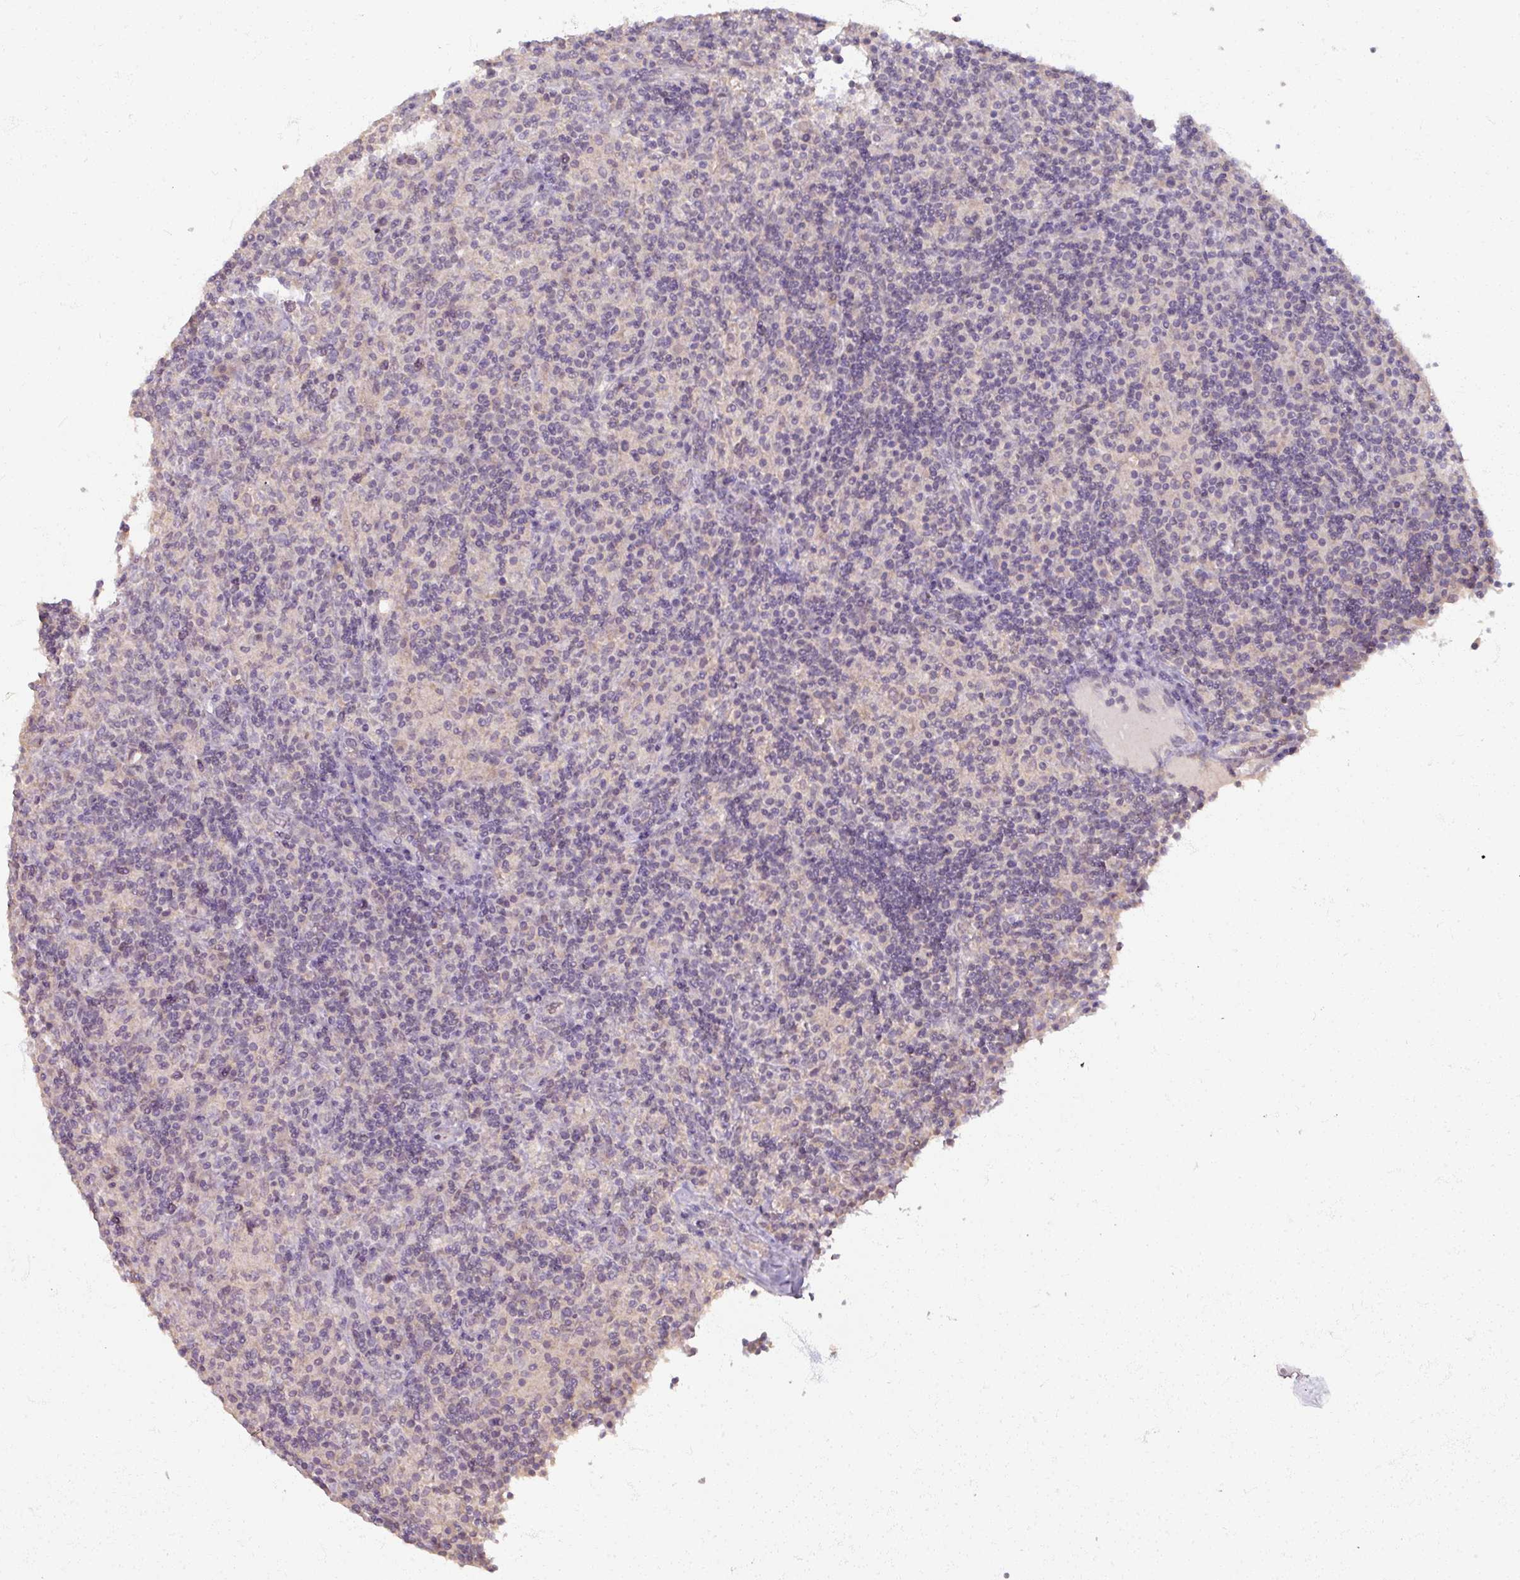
{"staining": {"intensity": "negative", "quantity": "none", "location": "none"}, "tissue": "lymphoma", "cell_type": "Tumor cells", "image_type": "cancer", "snomed": [{"axis": "morphology", "description": "Hodgkin's disease, NOS"}, {"axis": "topography", "description": "Lymph node"}], "caption": "Tumor cells show no significant protein staining in Hodgkin's disease.", "gene": "SOX11", "patient": {"sex": "male", "age": 70}}